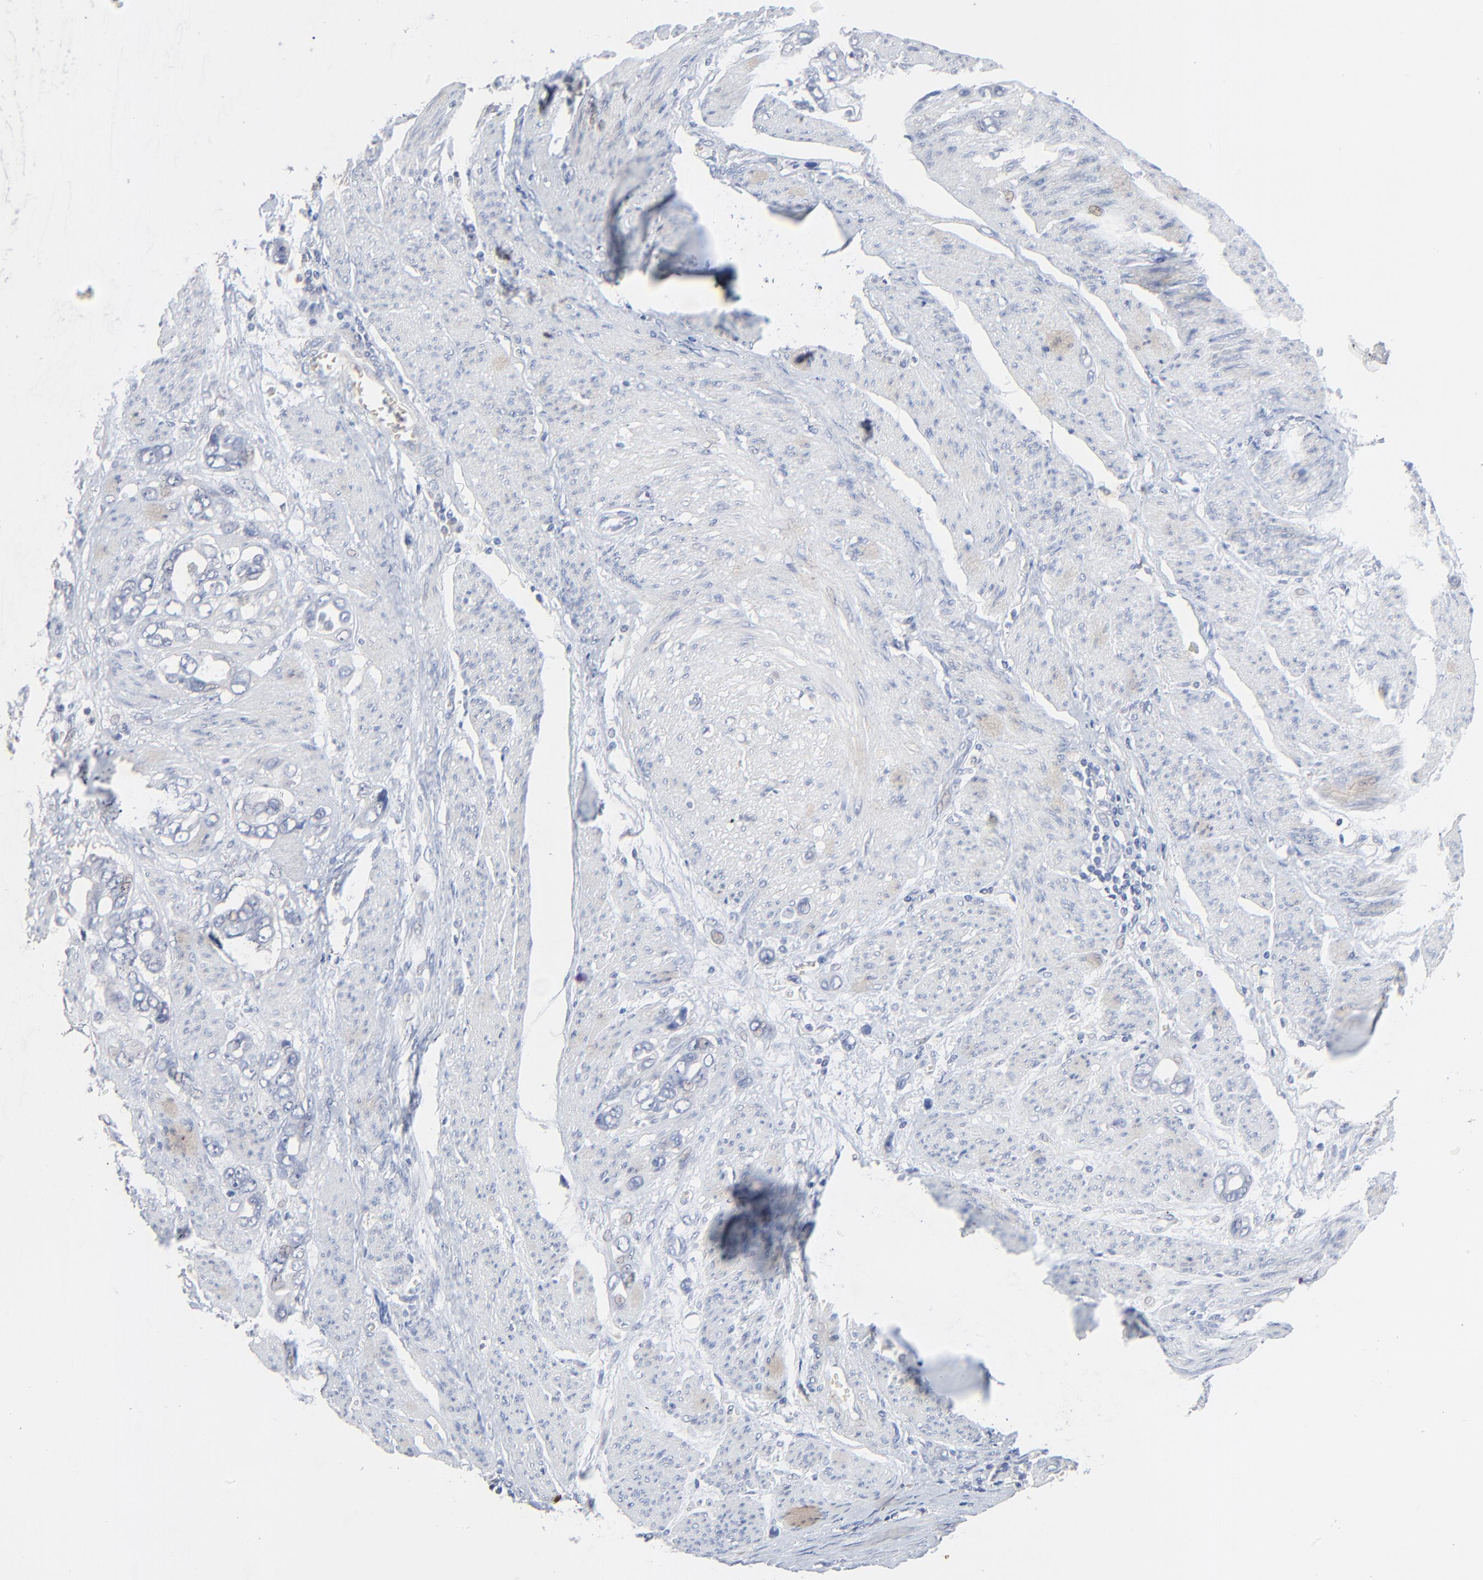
{"staining": {"intensity": "negative", "quantity": "none", "location": "none"}, "tissue": "stomach cancer", "cell_type": "Tumor cells", "image_type": "cancer", "snomed": [{"axis": "morphology", "description": "Adenocarcinoma, NOS"}, {"axis": "topography", "description": "Stomach"}], "caption": "The immunohistochemistry image has no significant positivity in tumor cells of stomach cancer tissue. Brightfield microscopy of immunohistochemistry (IHC) stained with DAB (brown) and hematoxylin (blue), captured at high magnification.", "gene": "FANCB", "patient": {"sex": "male", "age": 78}}